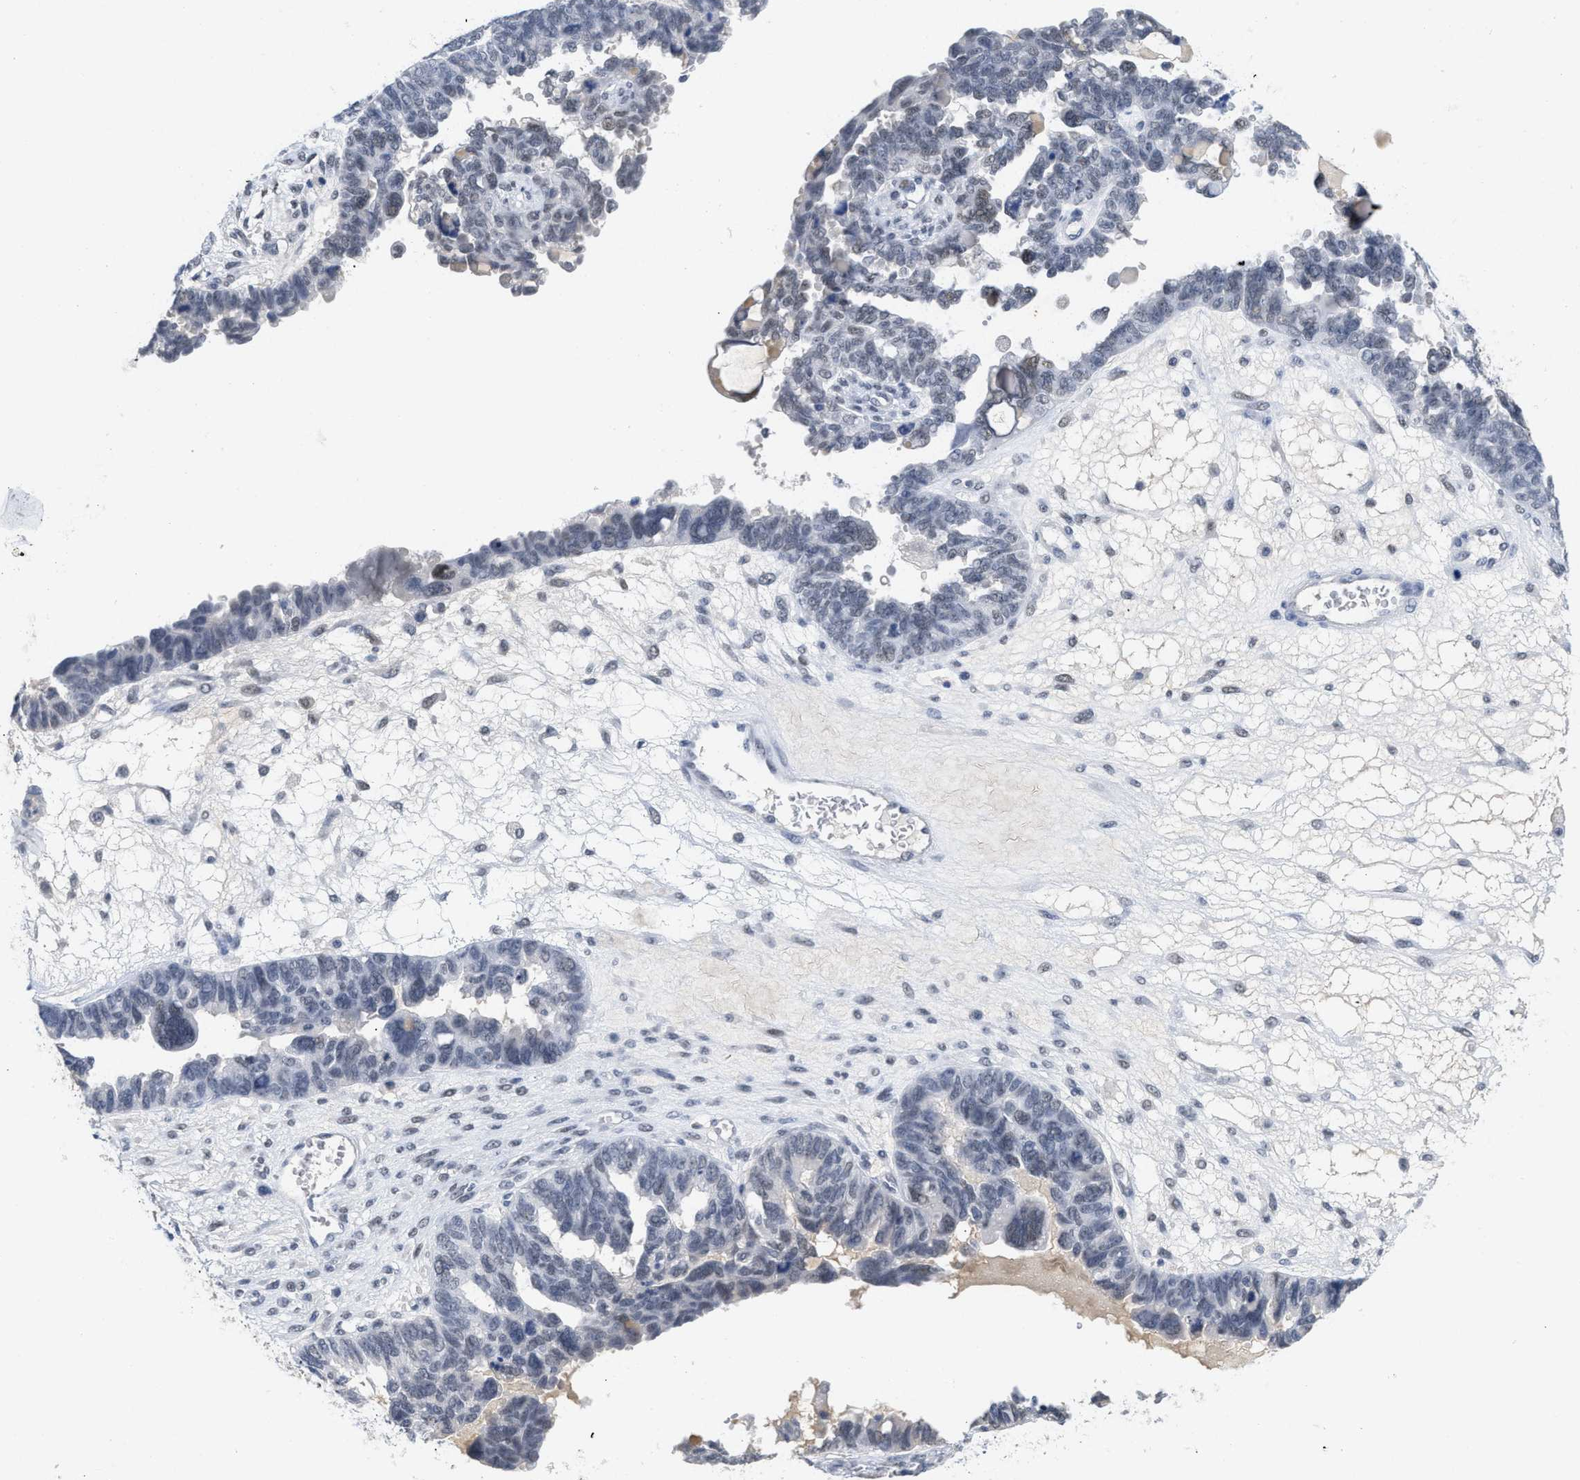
{"staining": {"intensity": "negative", "quantity": "none", "location": "none"}, "tissue": "ovarian cancer", "cell_type": "Tumor cells", "image_type": "cancer", "snomed": [{"axis": "morphology", "description": "Cystadenocarcinoma, serous, NOS"}, {"axis": "topography", "description": "Ovary"}], "caption": "Human ovarian cancer stained for a protein using immunohistochemistry displays no staining in tumor cells.", "gene": "GGNBP2", "patient": {"sex": "female", "age": 79}}